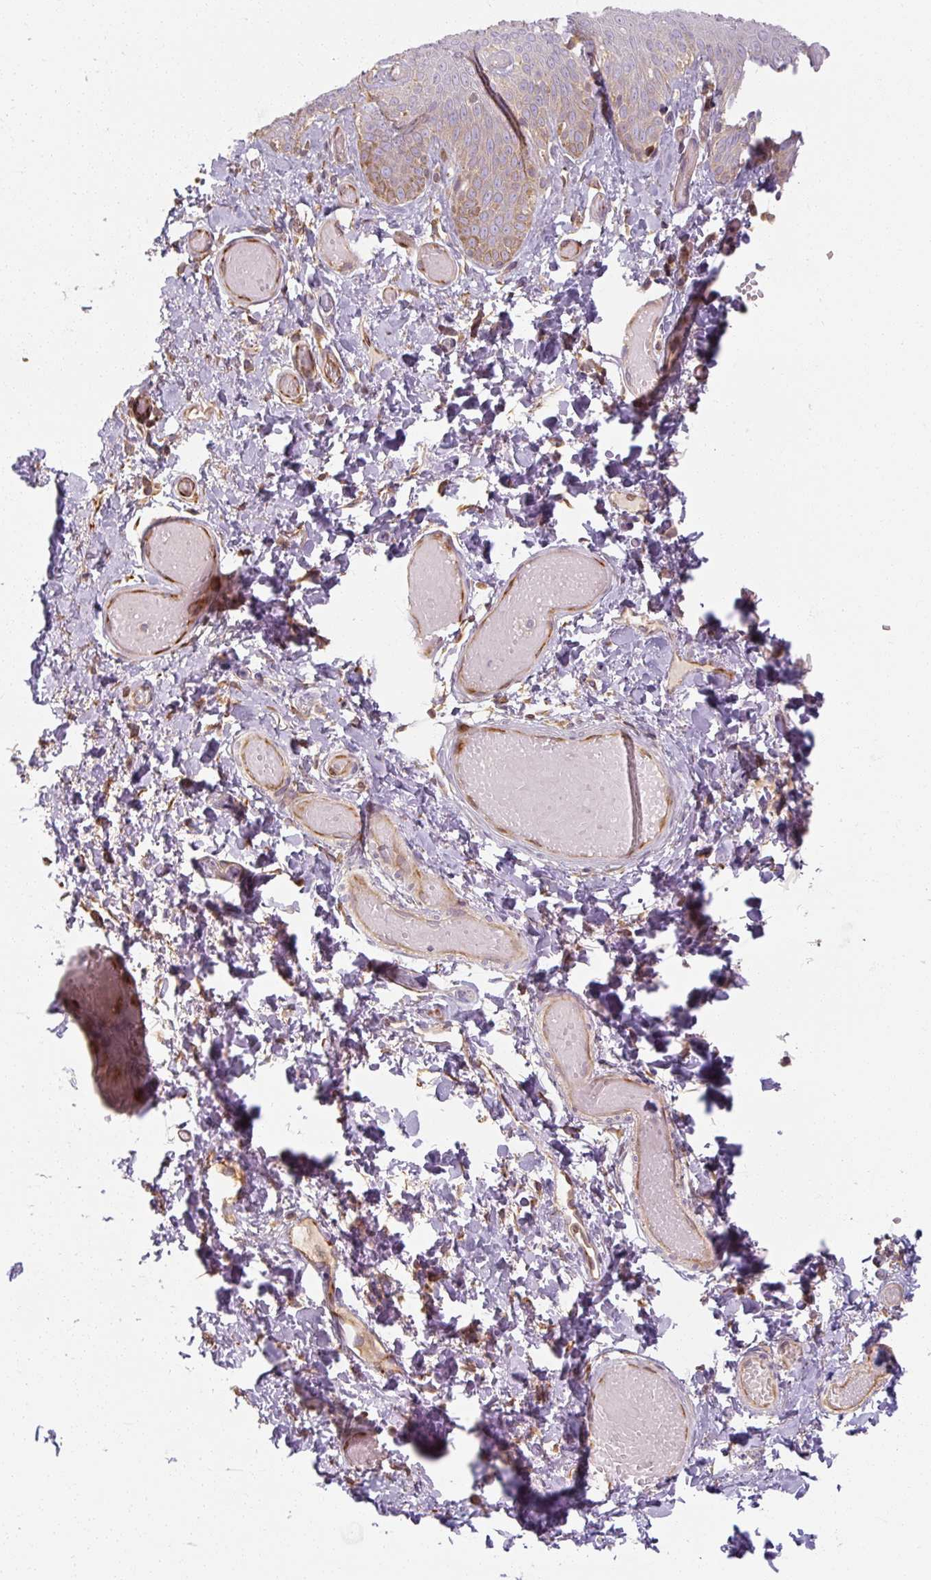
{"staining": {"intensity": "weak", "quantity": "<25%", "location": "cytoplasmic/membranous"}, "tissue": "skin", "cell_type": "Epidermal cells", "image_type": "normal", "snomed": [{"axis": "morphology", "description": "Normal tissue, NOS"}, {"axis": "topography", "description": "Anal"}], "caption": "DAB immunohistochemical staining of normal human skin displays no significant positivity in epidermal cells.", "gene": "RB1CC1", "patient": {"sex": "female", "age": 40}}